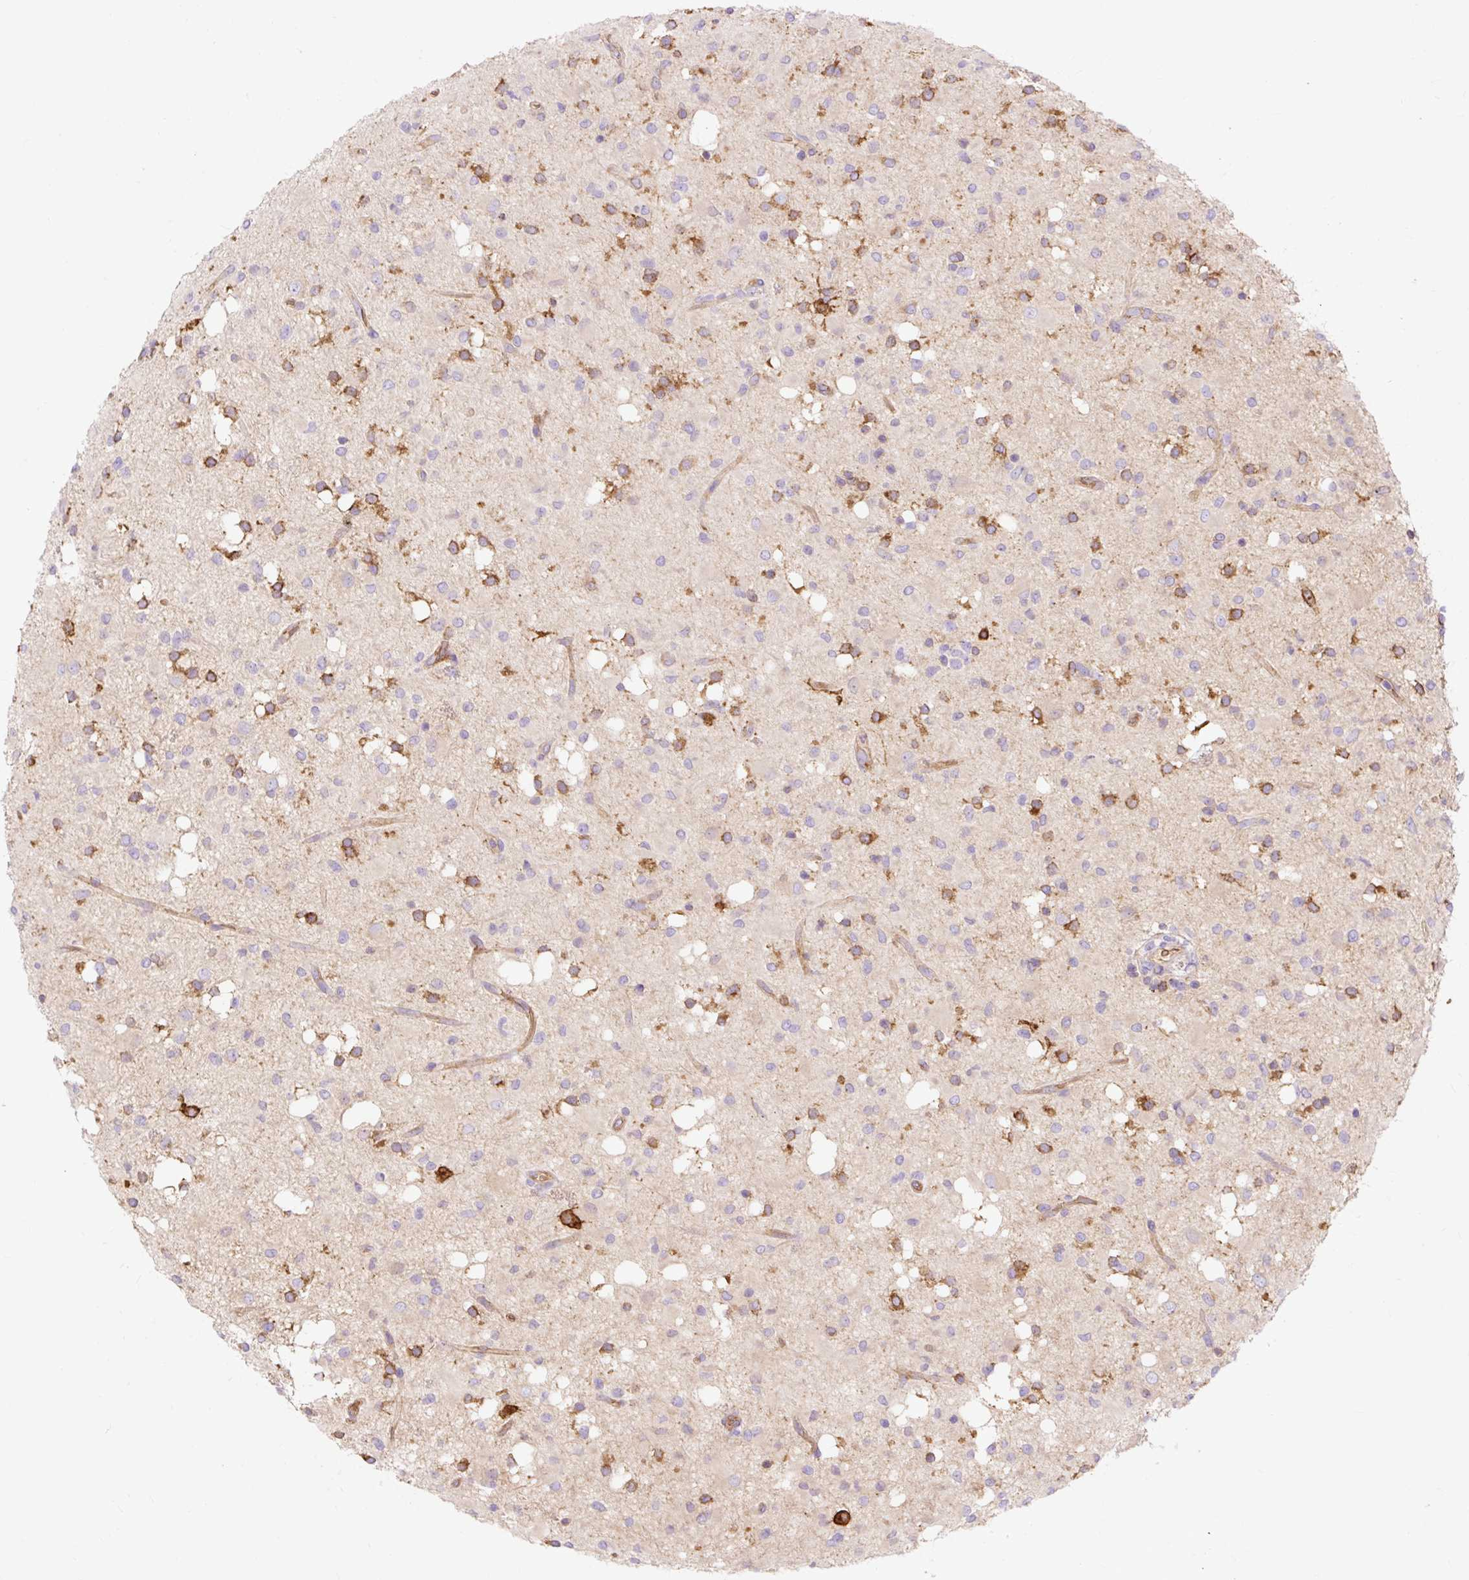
{"staining": {"intensity": "moderate", "quantity": "<25%", "location": "cytoplasmic/membranous"}, "tissue": "glioma", "cell_type": "Tumor cells", "image_type": "cancer", "snomed": [{"axis": "morphology", "description": "Glioma, malignant, Low grade"}, {"axis": "topography", "description": "Brain"}], "caption": "Low-grade glioma (malignant) was stained to show a protein in brown. There is low levels of moderate cytoplasmic/membranous expression in approximately <25% of tumor cells. Using DAB (3,3'-diaminobenzidine) (brown) and hematoxylin (blue) stains, captured at high magnification using brightfield microscopy.", "gene": "HIP1R", "patient": {"sex": "female", "age": 33}}